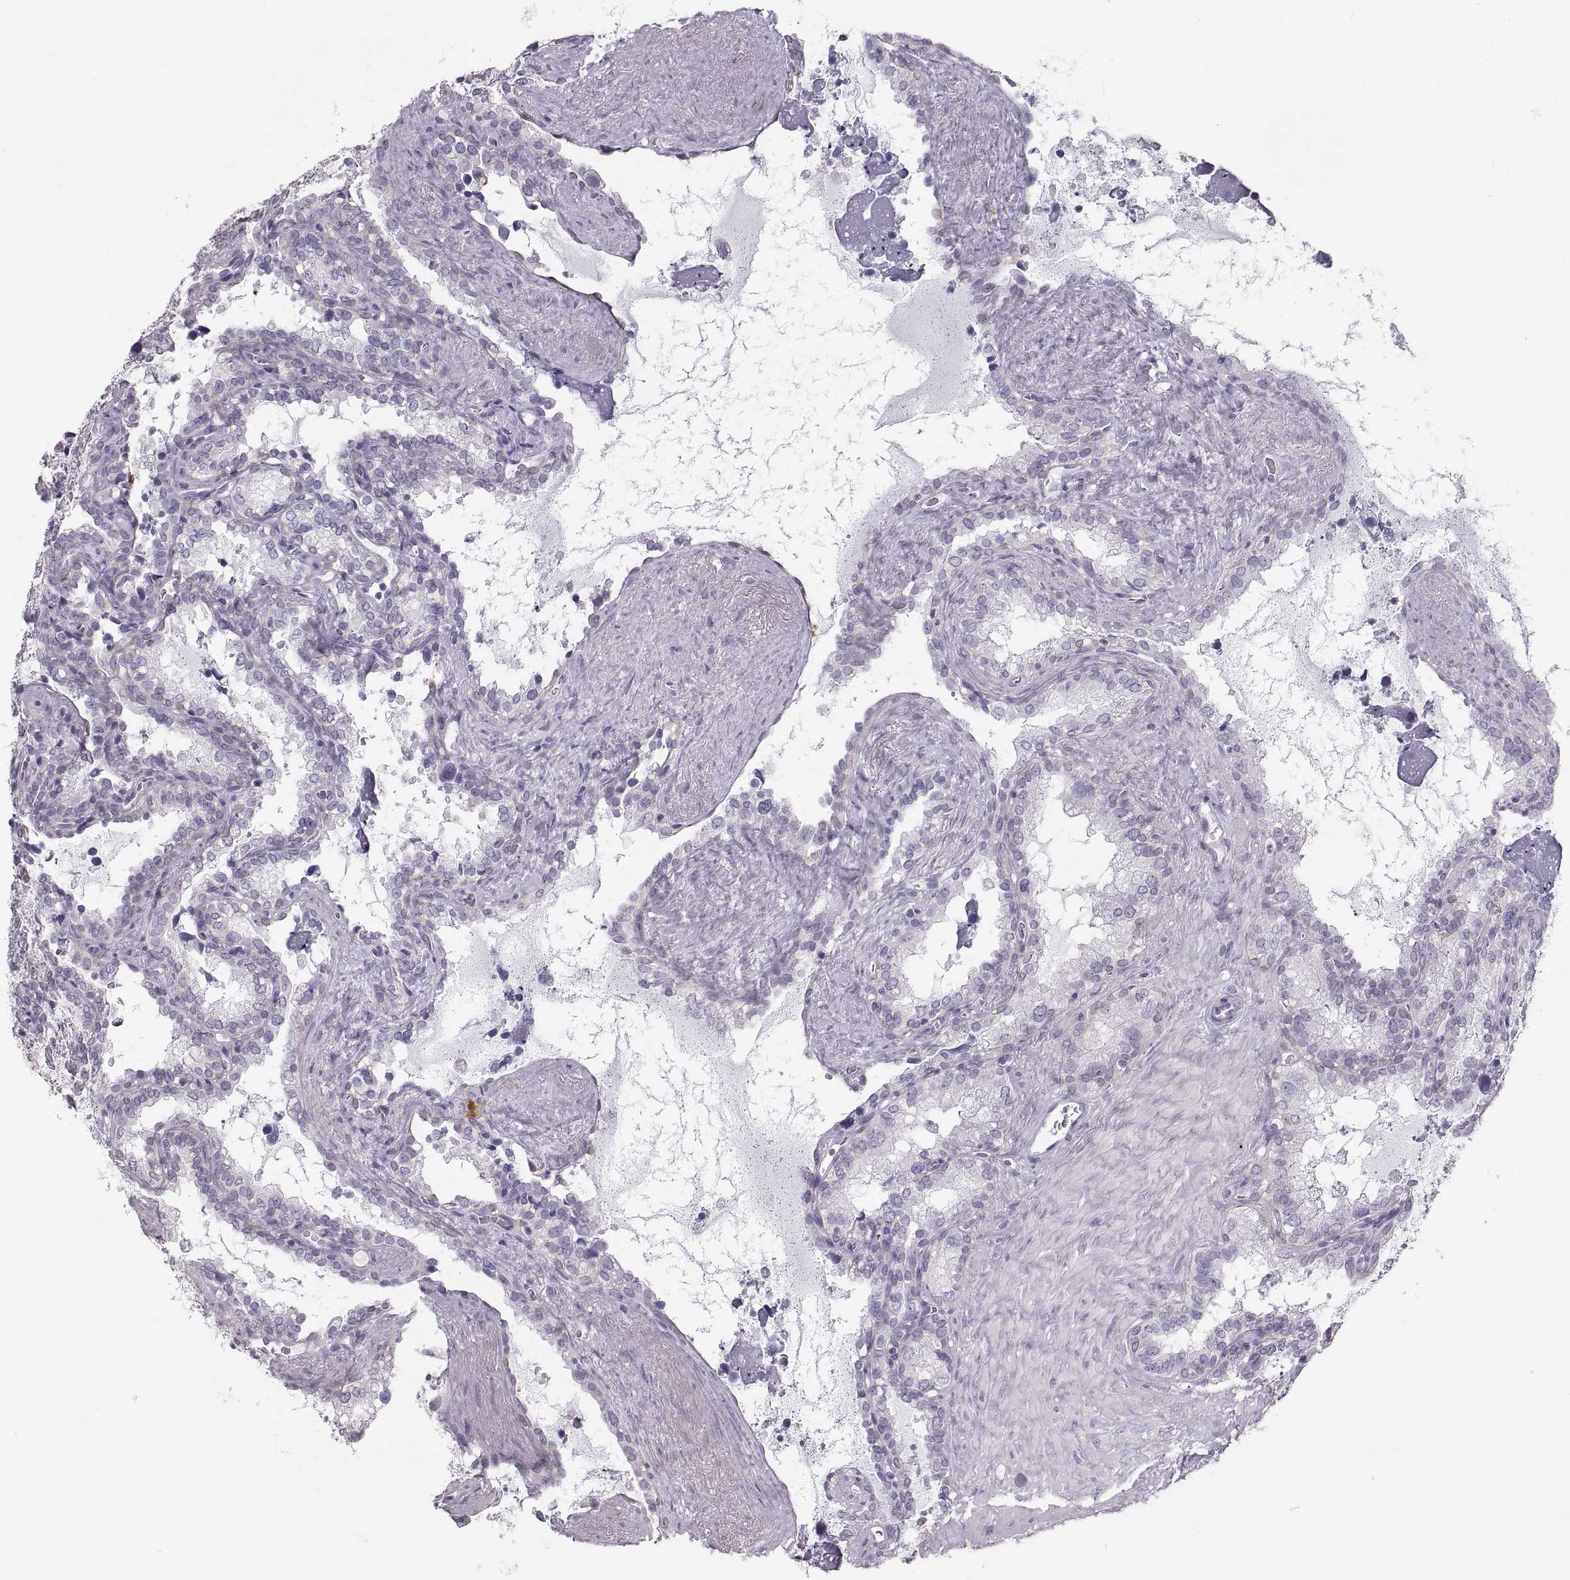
{"staining": {"intensity": "negative", "quantity": "none", "location": "none"}, "tissue": "seminal vesicle", "cell_type": "Glandular cells", "image_type": "normal", "snomed": [{"axis": "morphology", "description": "Normal tissue, NOS"}, {"axis": "topography", "description": "Seminal veicle"}], "caption": "An immunohistochemistry (IHC) image of unremarkable seminal vesicle is shown. There is no staining in glandular cells of seminal vesicle. The staining was performed using DAB to visualize the protein expression in brown, while the nuclei were stained in blue with hematoxylin (Magnification: 20x).", "gene": "RUNDC3A", "patient": {"sex": "male", "age": 71}}